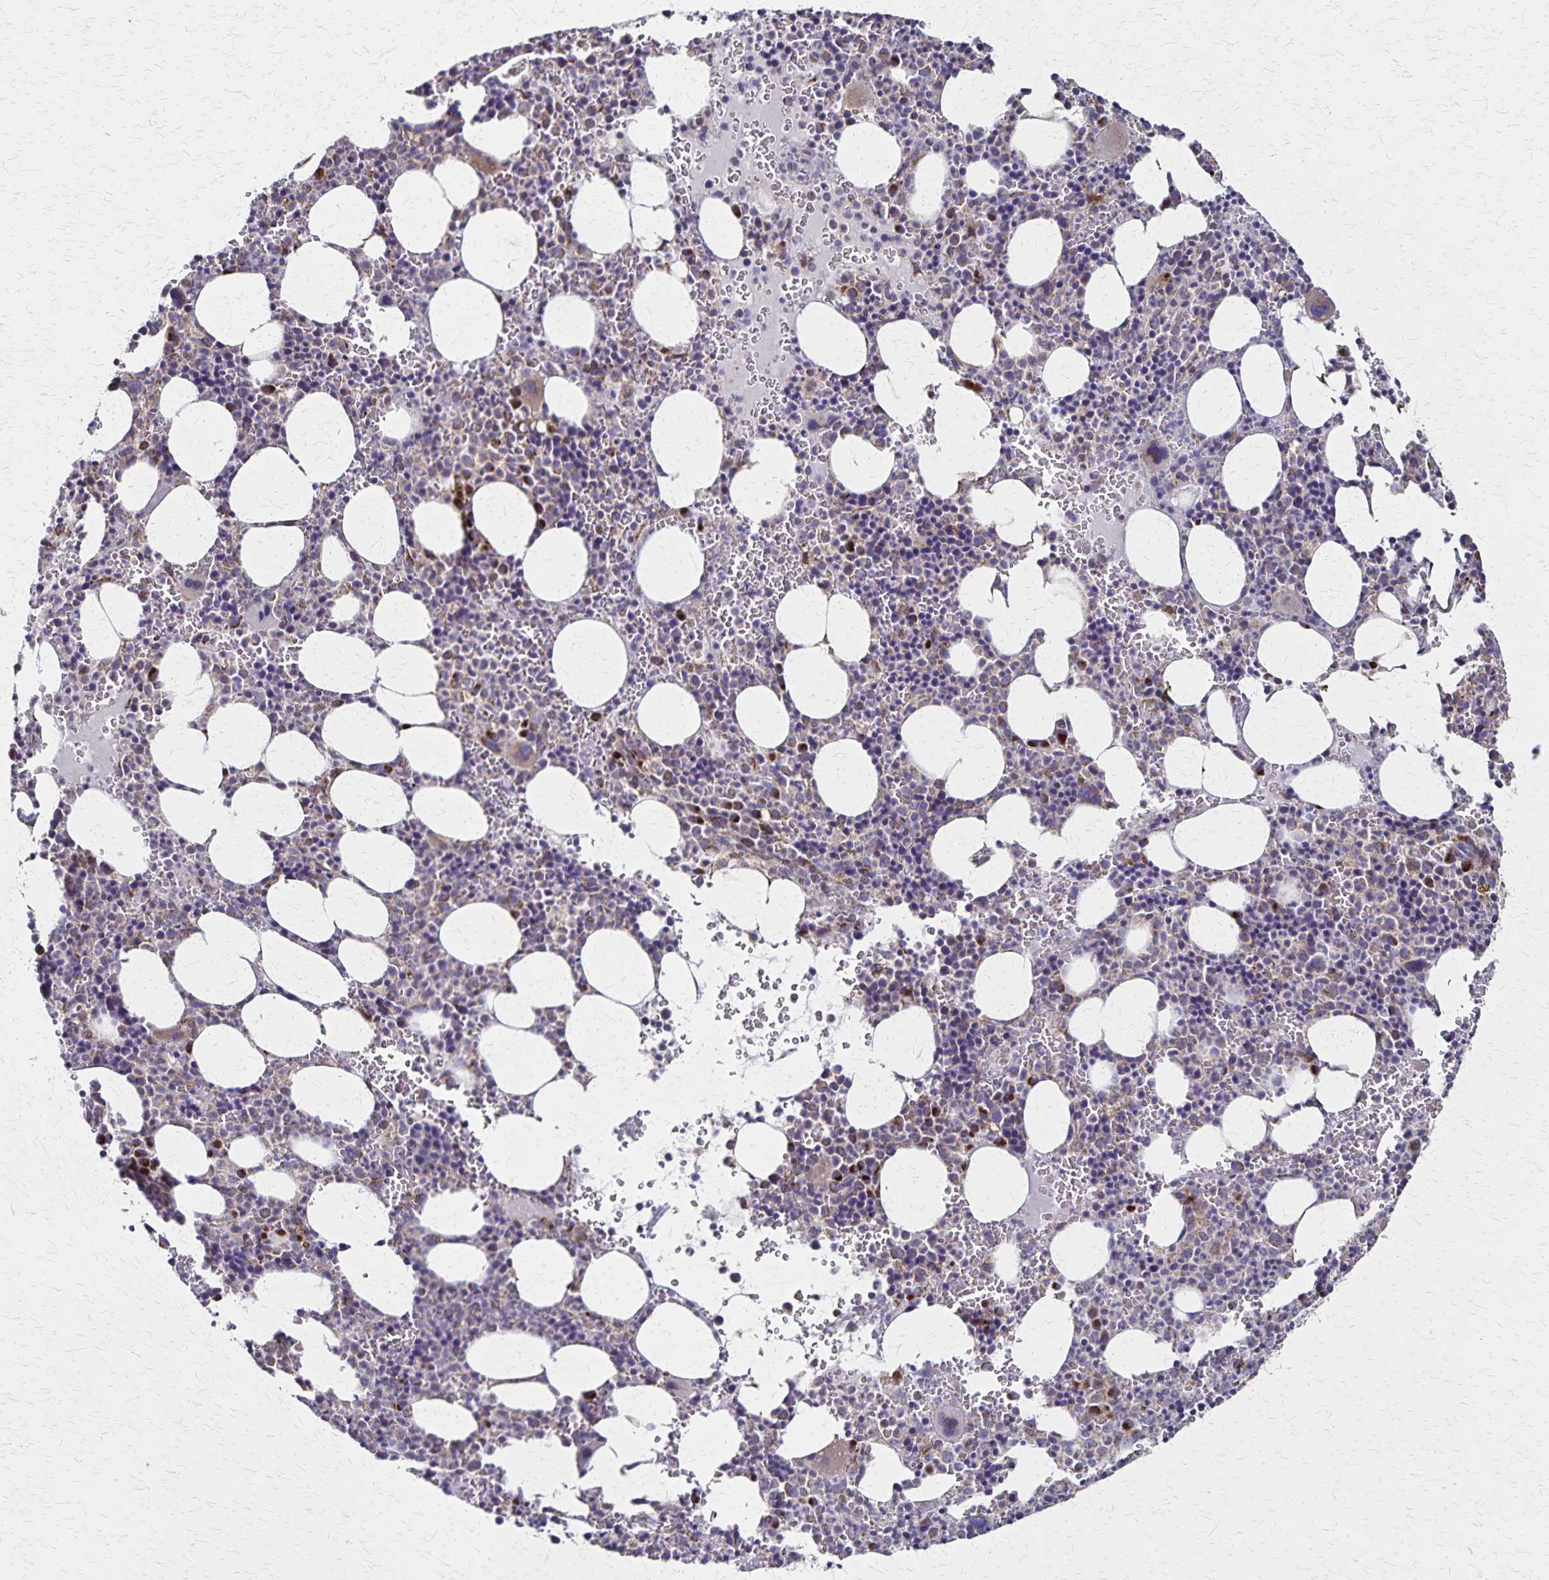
{"staining": {"intensity": "moderate", "quantity": "<25%", "location": "cytoplasmic/membranous"}, "tissue": "bone marrow", "cell_type": "Hematopoietic cells", "image_type": "normal", "snomed": [{"axis": "morphology", "description": "Normal tissue, NOS"}, {"axis": "topography", "description": "Bone marrow"}], "caption": "DAB (3,3'-diaminobenzidine) immunohistochemical staining of unremarkable bone marrow demonstrates moderate cytoplasmic/membranous protein staining in about <25% of hematopoietic cells.", "gene": "NFS1", "patient": {"sex": "male", "age": 63}}